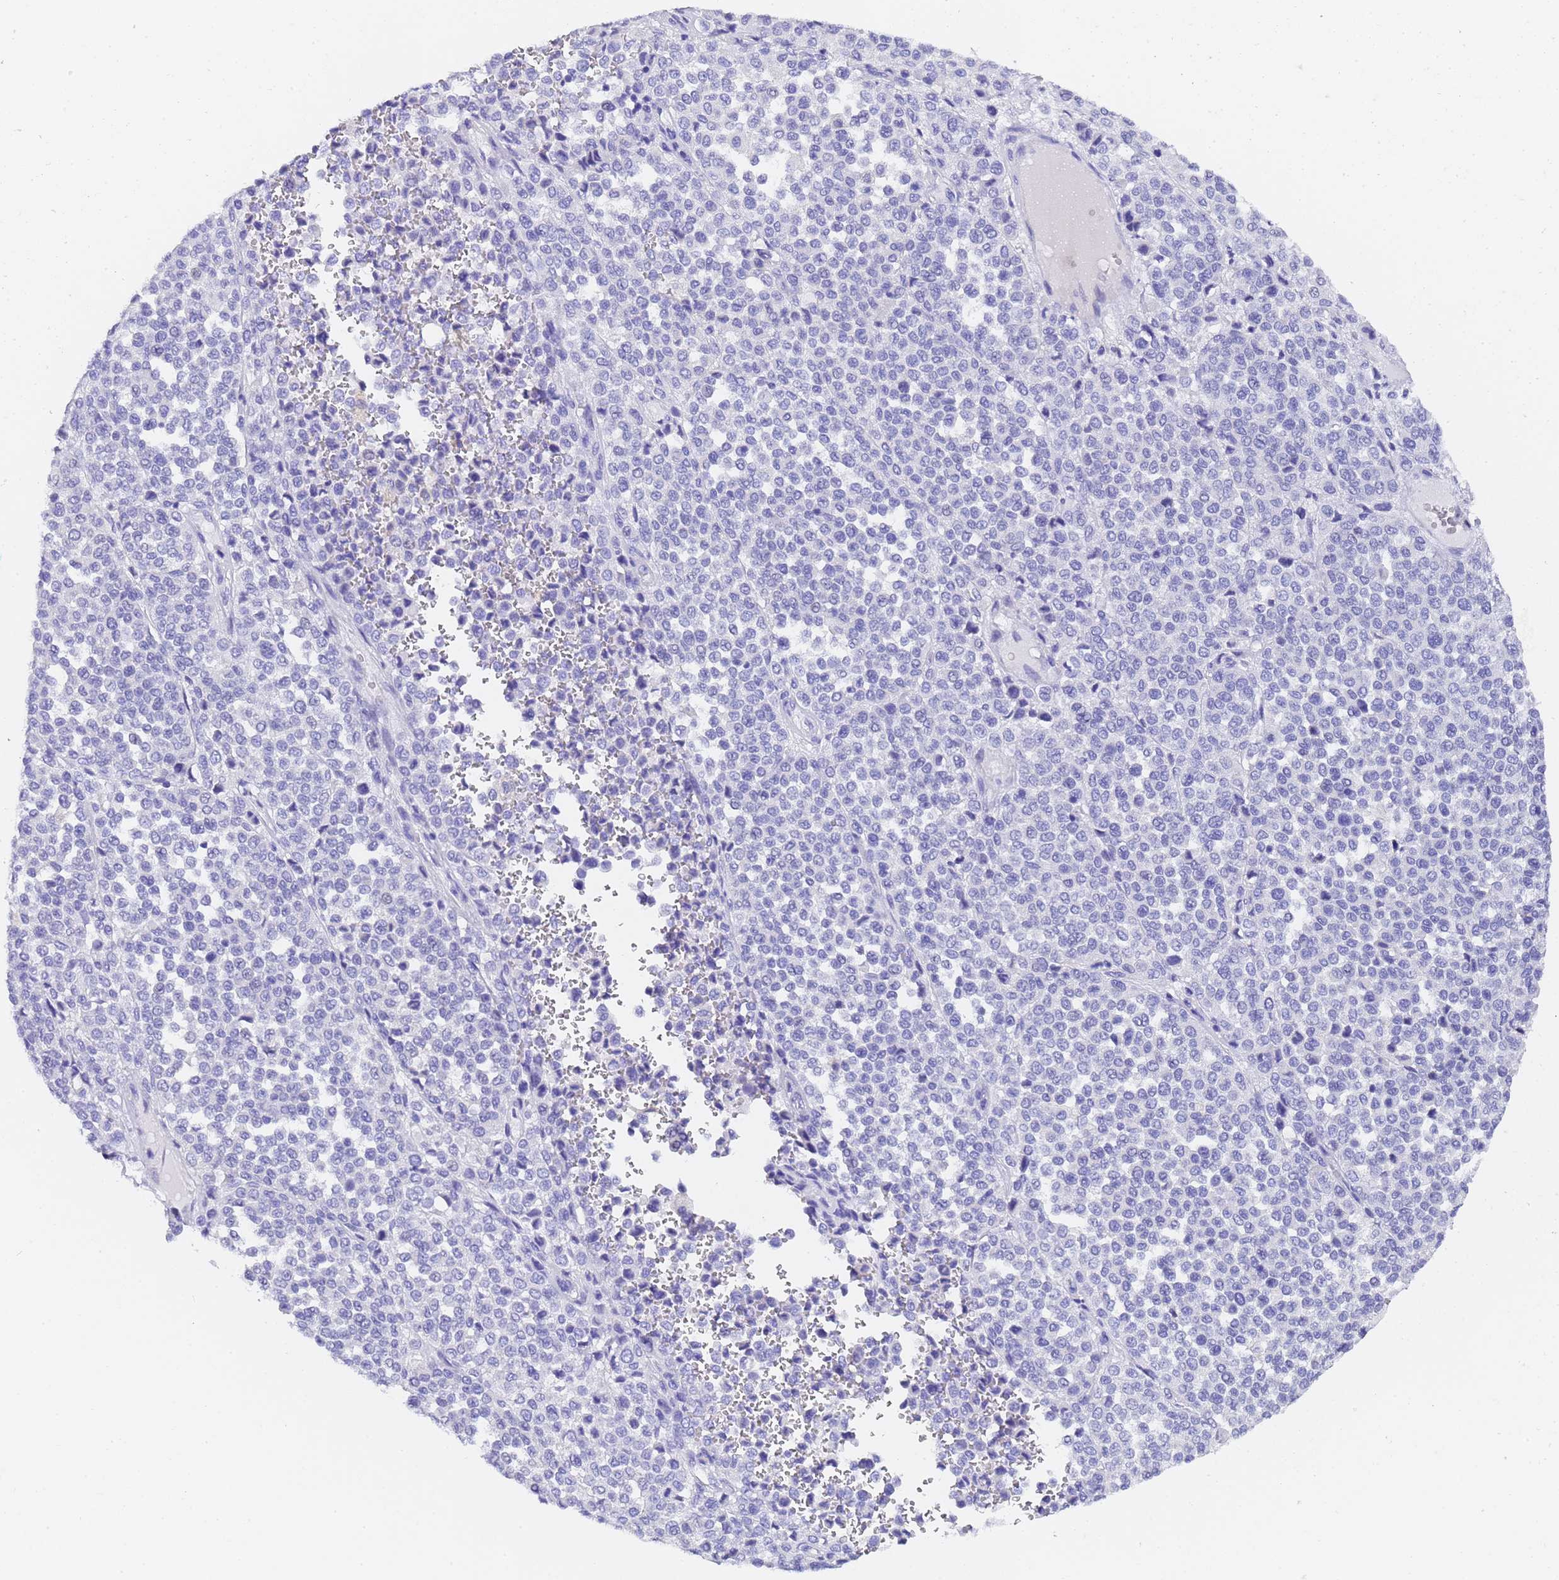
{"staining": {"intensity": "negative", "quantity": "none", "location": "none"}, "tissue": "melanoma", "cell_type": "Tumor cells", "image_type": "cancer", "snomed": [{"axis": "morphology", "description": "Malignant melanoma, Metastatic site"}, {"axis": "topography", "description": "Pancreas"}], "caption": "Immunohistochemical staining of human malignant melanoma (metastatic site) exhibits no significant expression in tumor cells. Nuclei are stained in blue.", "gene": "GABRA1", "patient": {"sex": "female", "age": 30}}